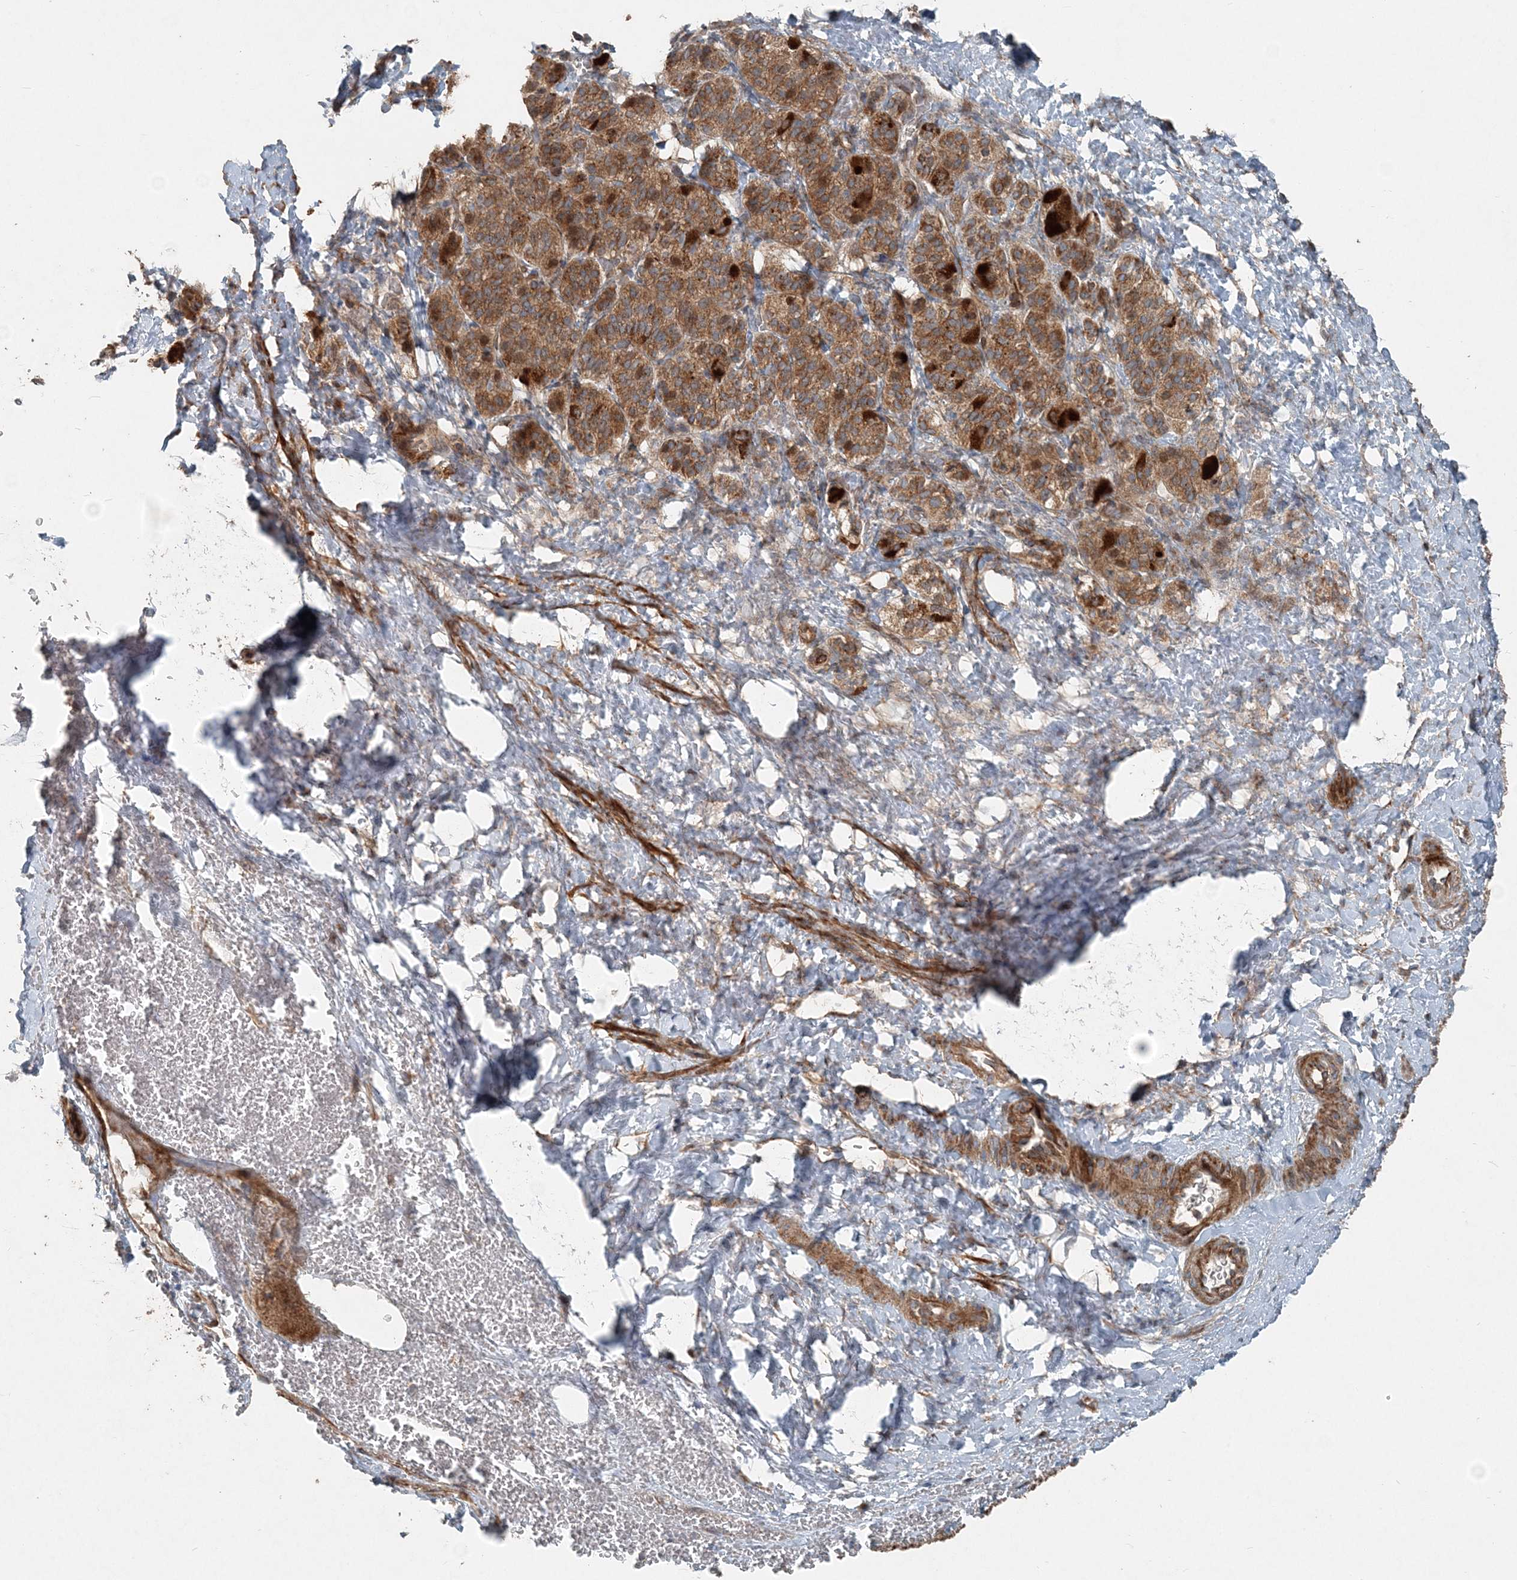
{"staining": {"intensity": "moderate", "quantity": "25%-75%", "location": "cytoplasmic/membranous"}, "tissue": "adrenal gland", "cell_type": "Glandular cells", "image_type": "normal", "snomed": [{"axis": "morphology", "description": "Normal tissue, NOS"}, {"axis": "topography", "description": "Adrenal gland"}], "caption": "This image reveals IHC staining of normal adrenal gland, with medium moderate cytoplasmic/membranous positivity in about 25%-75% of glandular cells.", "gene": "INTU", "patient": {"sex": "female", "age": 57}}